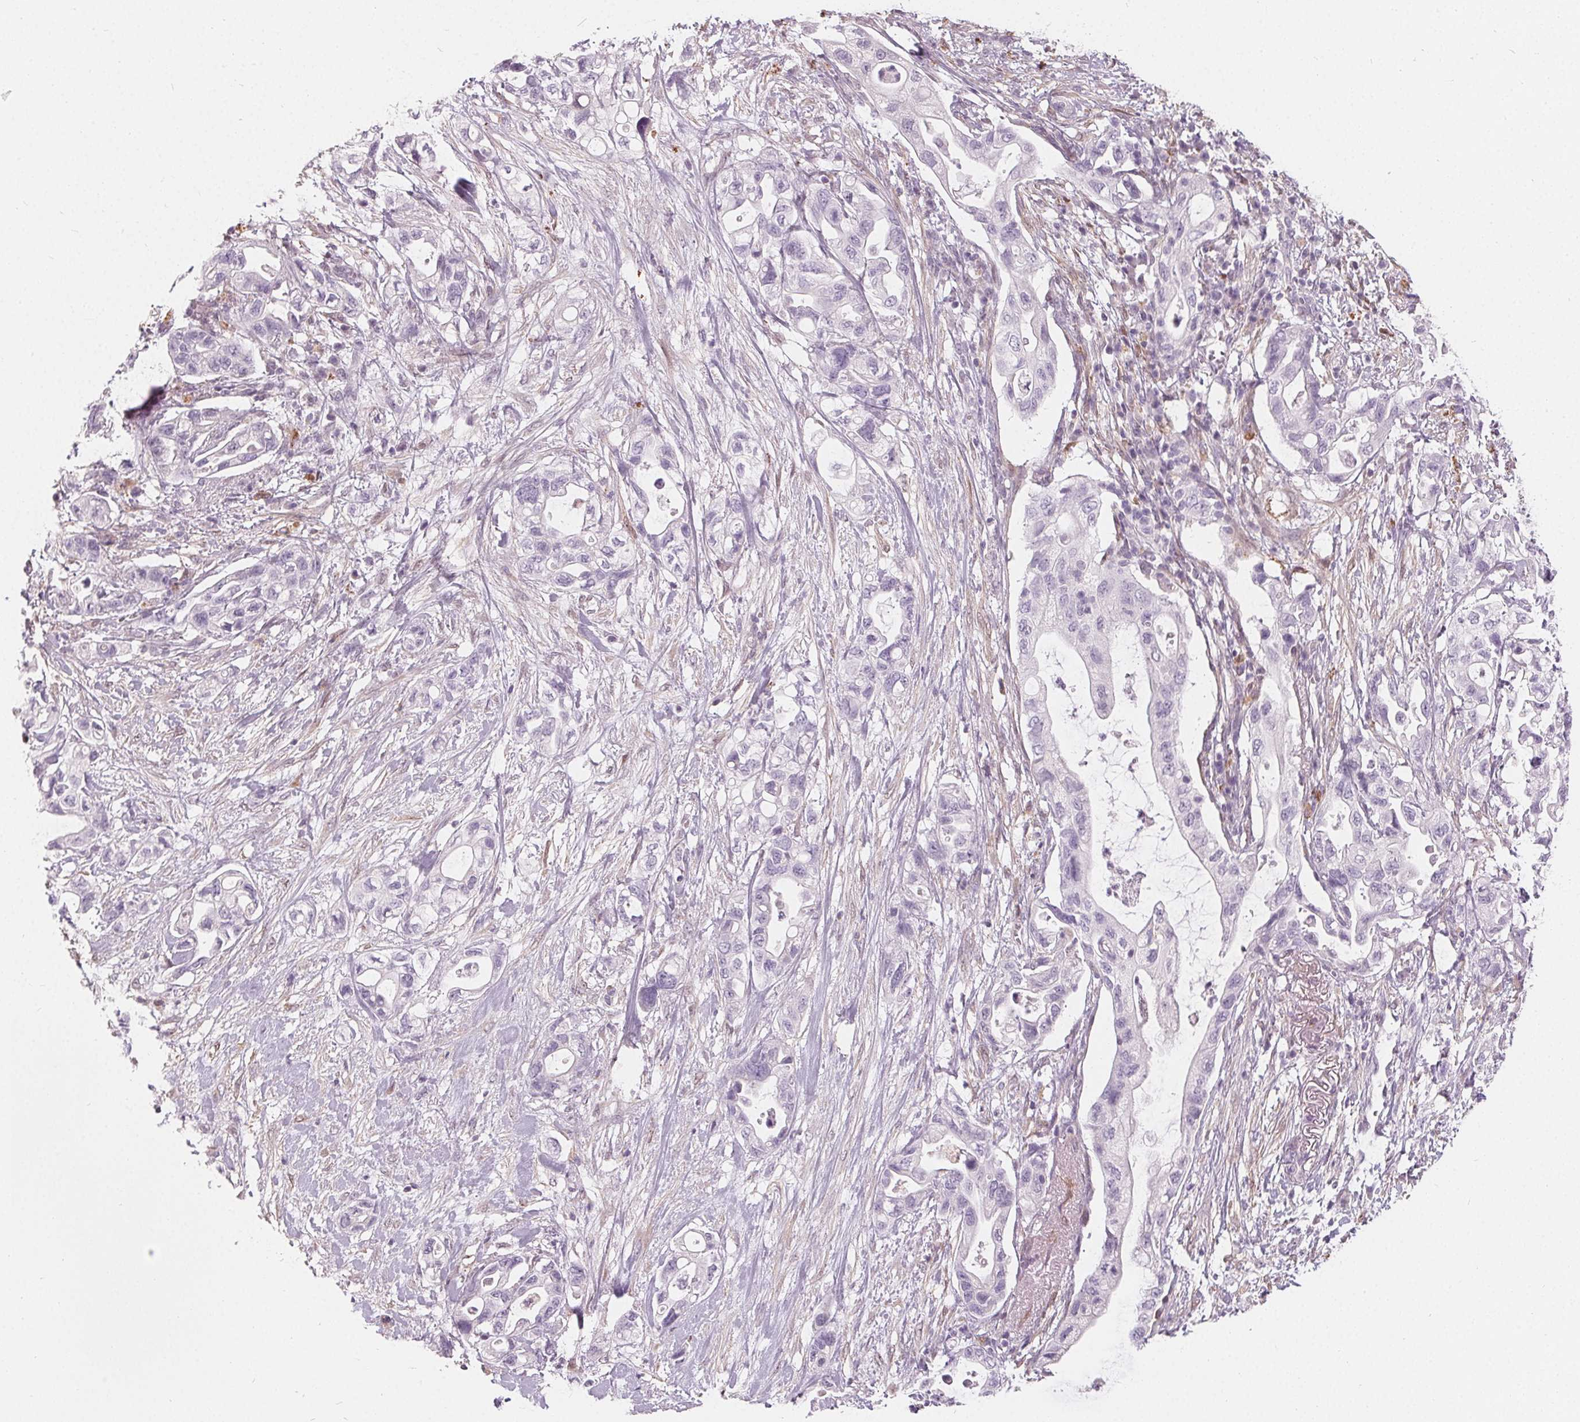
{"staining": {"intensity": "negative", "quantity": "none", "location": "none"}, "tissue": "pancreatic cancer", "cell_type": "Tumor cells", "image_type": "cancer", "snomed": [{"axis": "morphology", "description": "Adenocarcinoma, NOS"}, {"axis": "topography", "description": "Pancreas"}], "caption": "High magnification brightfield microscopy of pancreatic cancer stained with DAB (3,3'-diaminobenzidine) (brown) and counterstained with hematoxylin (blue): tumor cells show no significant expression.", "gene": "HOPX", "patient": {"sex": "female", "age": 72}}